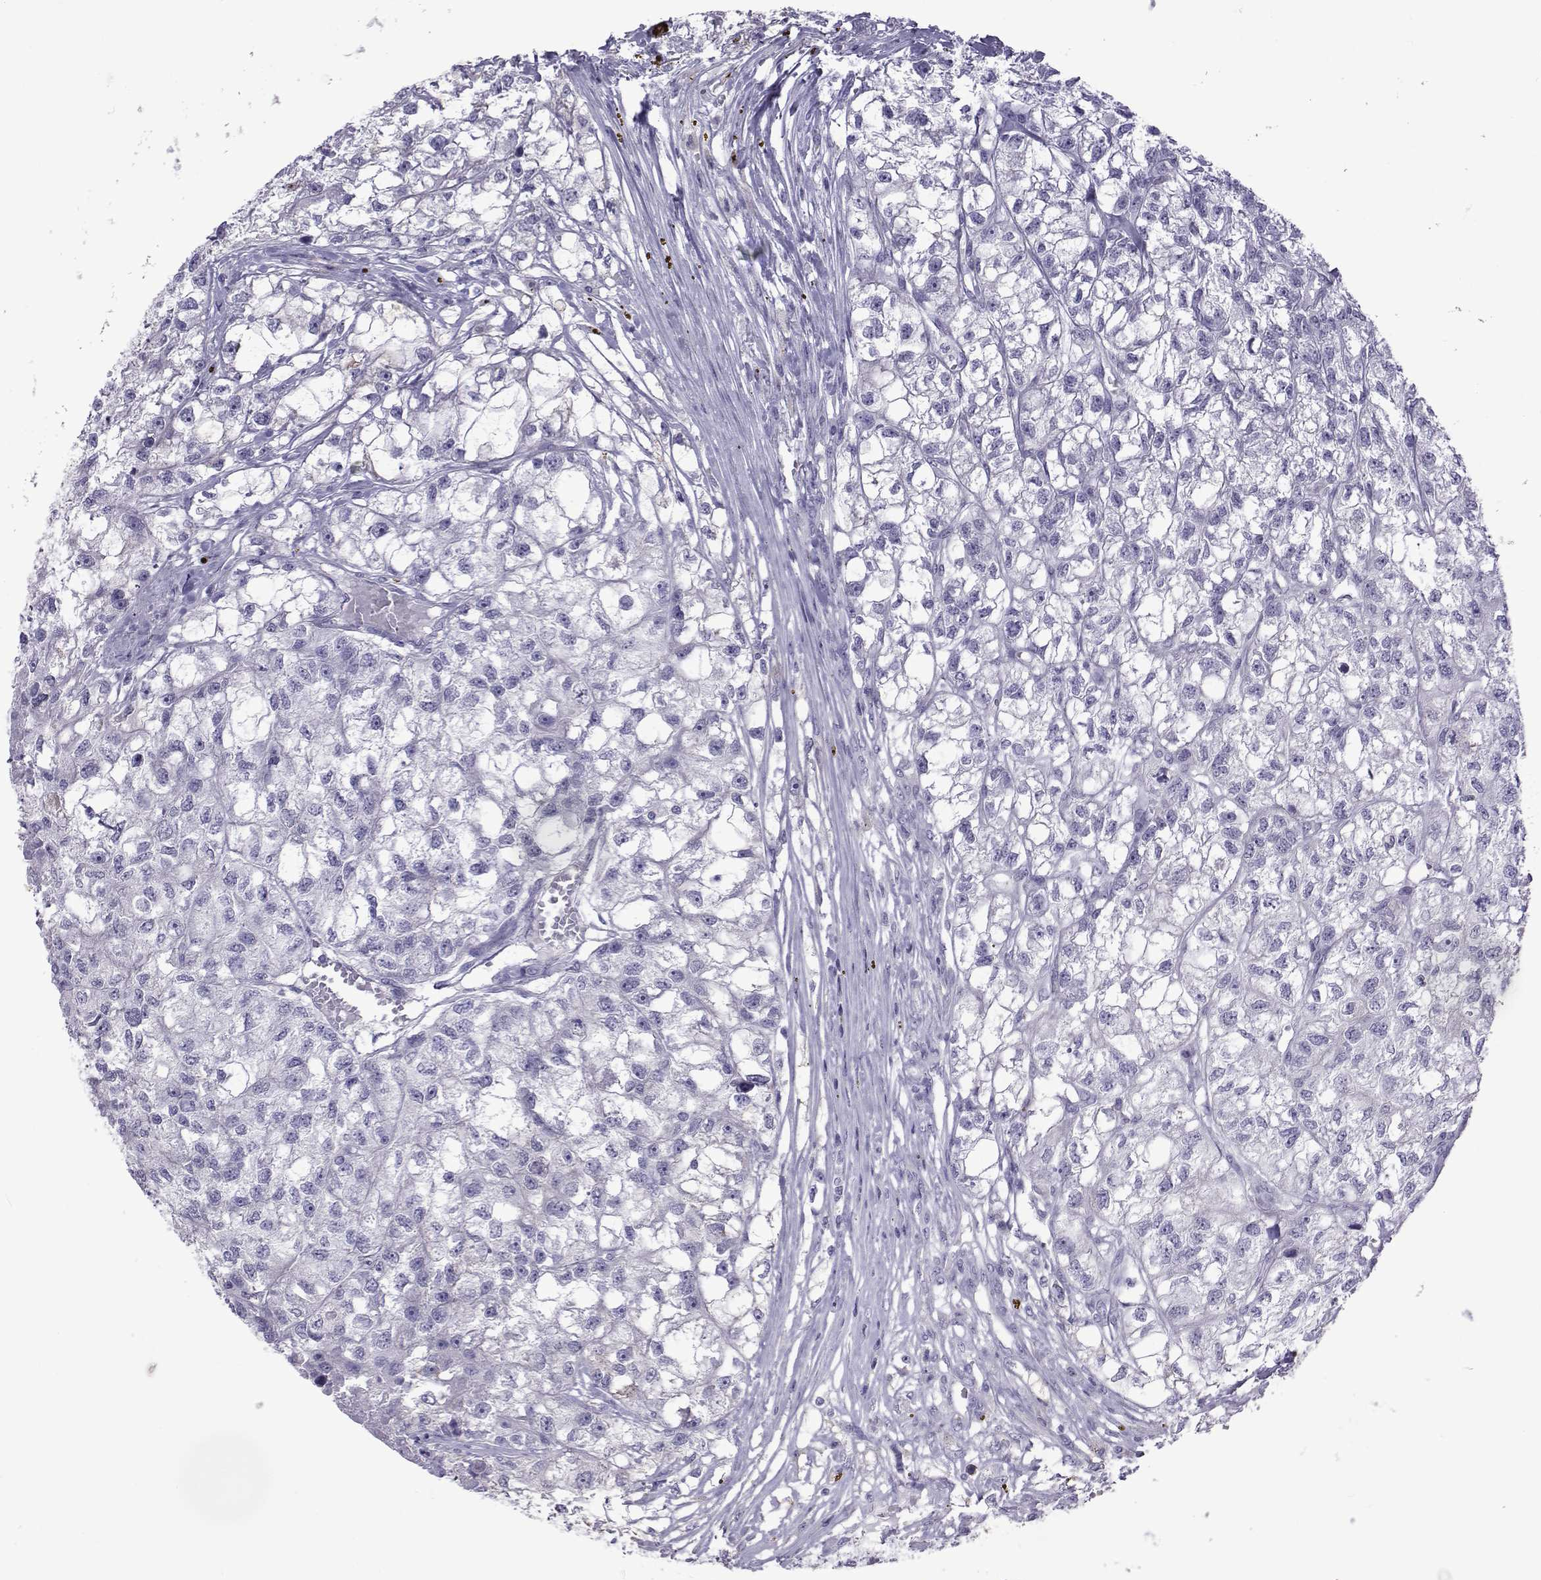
{"staining": {"intensity": "negative", "quantity": "none", "location": "none"}, "tissue": "renal cancer", "cell_type": "Tumor cells", "image_type": "cancer", "snomed": [{"axis": "morphology", "description": "Adenocarcinoma, NOS"}, {"axis": "topography", "description": "Kidney"}], "caption": "Tumor cells are negative for protein expression in human adenocarcinoma (renal).", "gene": "COL22A1", "patient": {"sex": "male", "age": 56}}